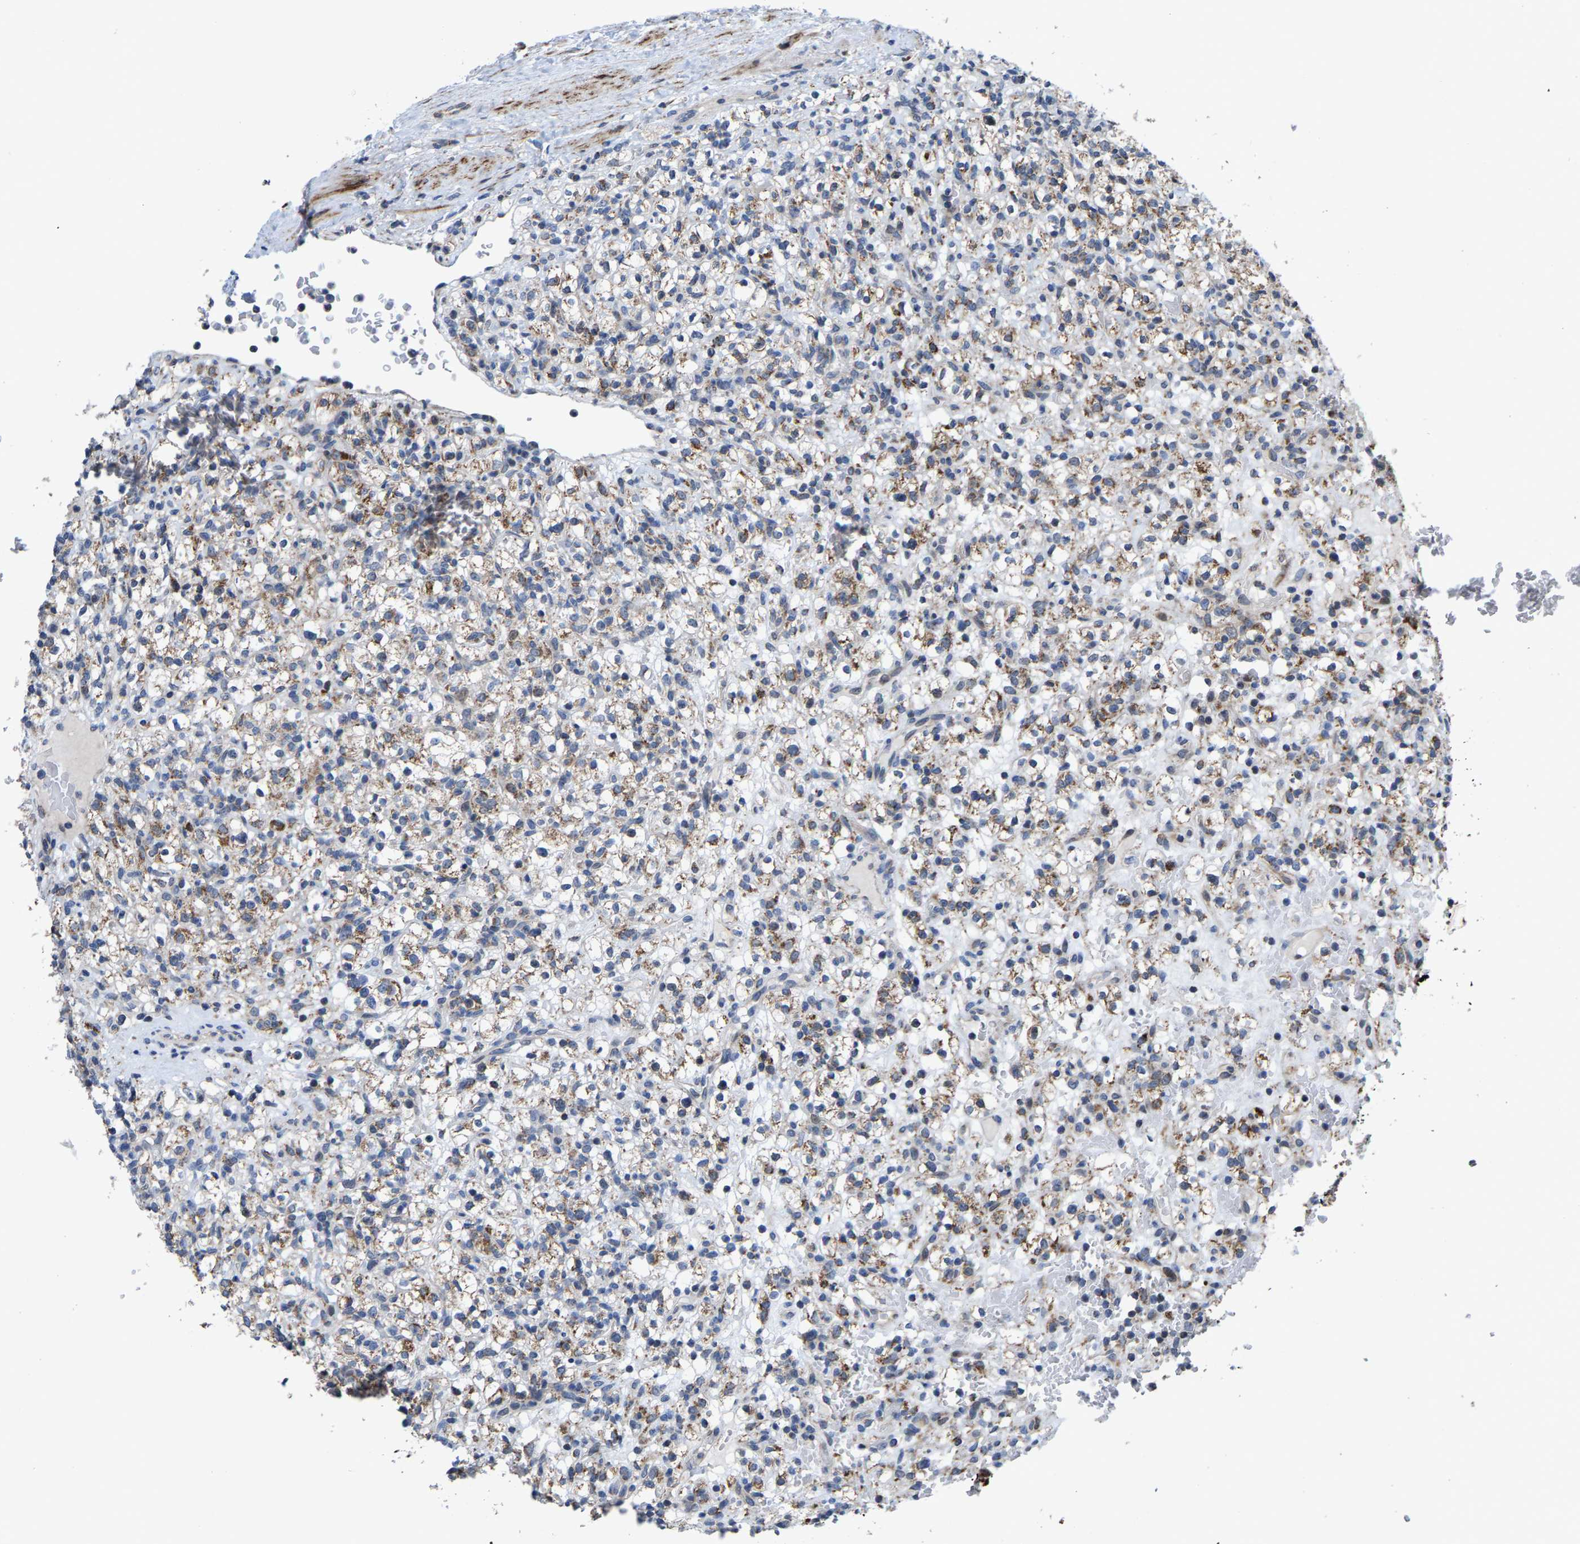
{"staining": {"intensity": "moderate", "quantity": "25%-75%", "location": "cytoplasmic/membranous"}, "tissue": "renal cancer", "cell_type": "Tumor cells", "image_type": "cancer", "snomed": [{"axis": "morphology", "description": "Normal tissue, NOS"}, {"axis": "morphology", "description": "Adenocarcinoma, NOS"}, {"axis": "topography", "description": "Kidney"}], "caption": "Human renal adenocarcinoma stained with a protein marker demonstrates moderate staining in tumor cells.", "gene": "TDRKH", "patient": {"sex": "female", "age": 72}}